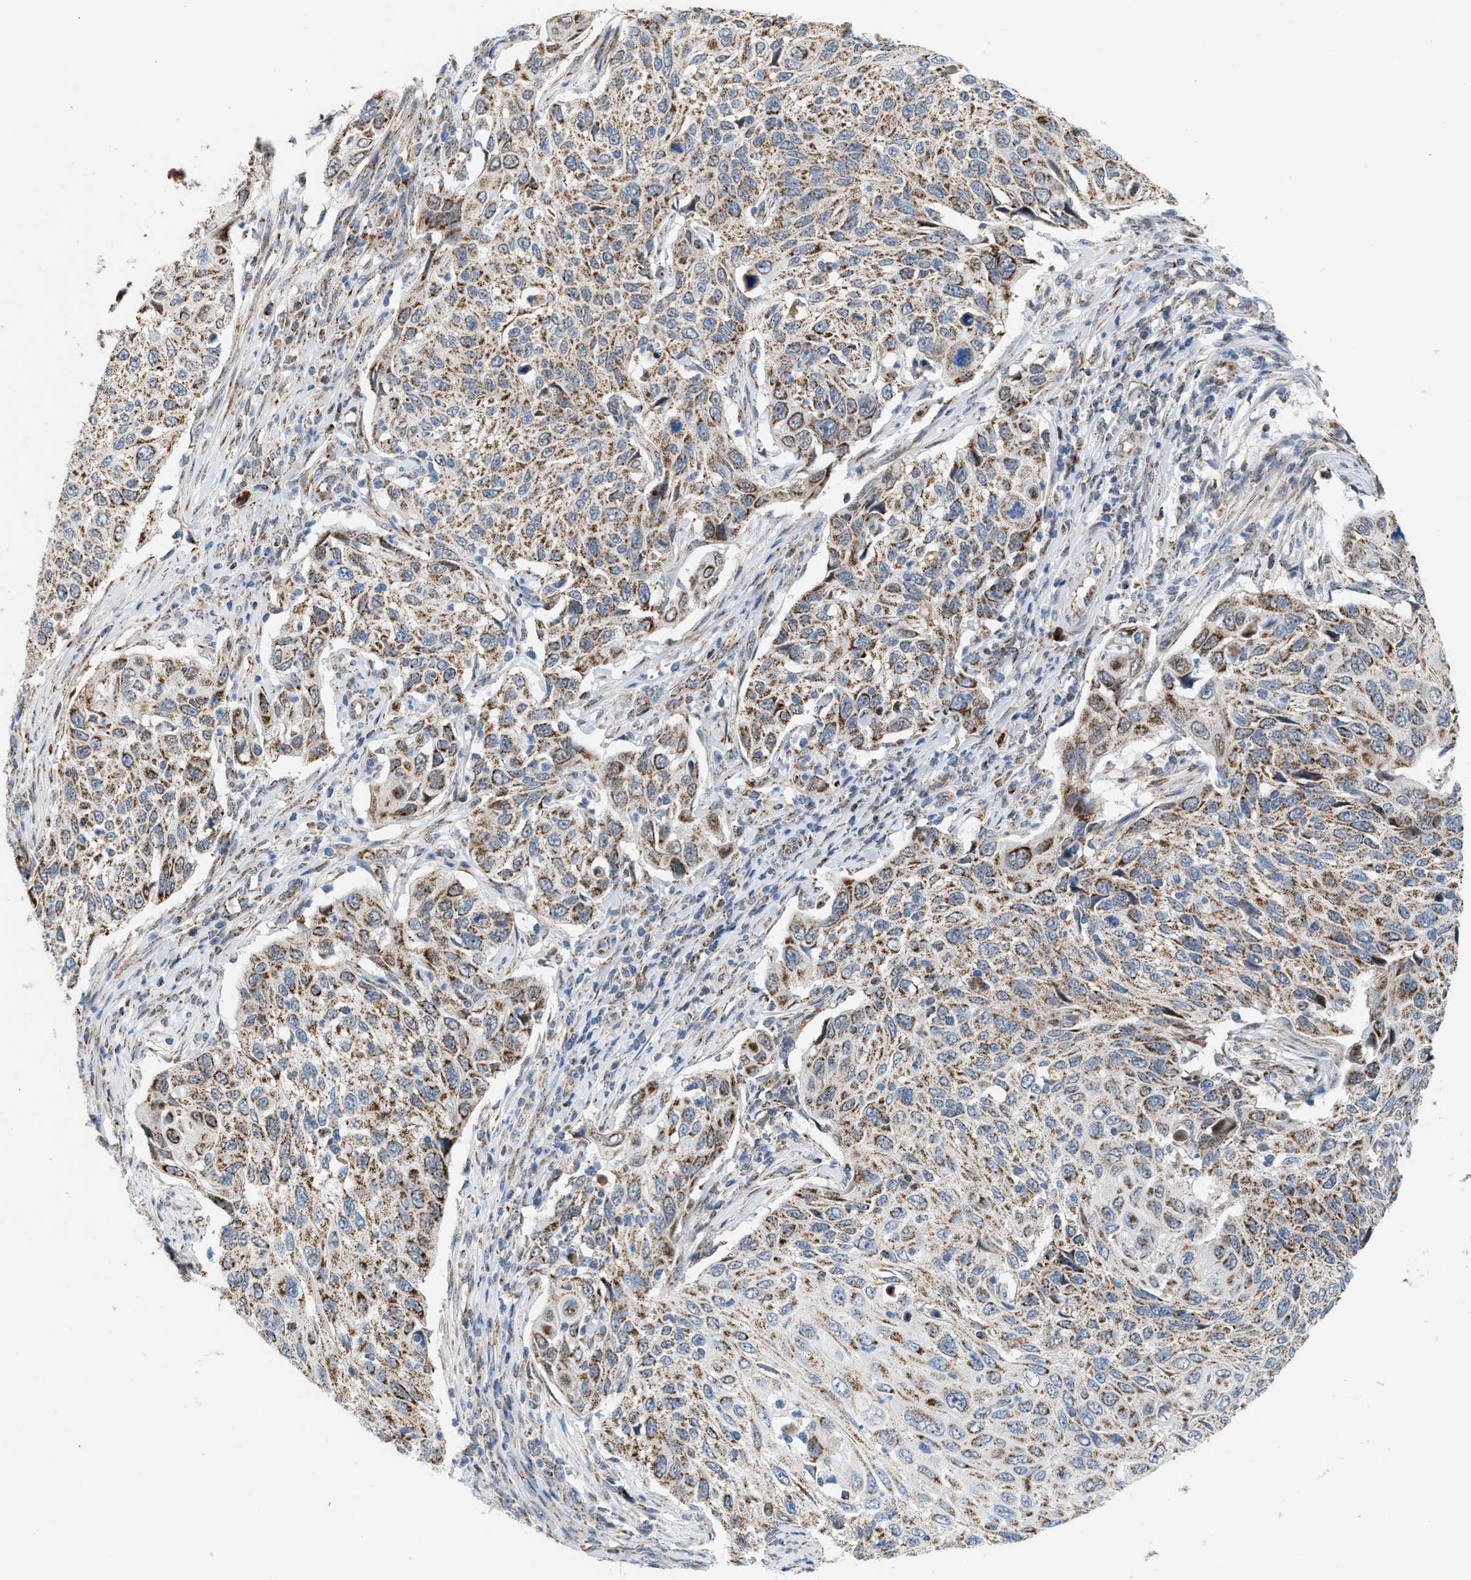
{"staining": {"intensity": "moderate", "quantity": ">75%", "location": "cytoplasmic/membranous"}, "tissue": "cervical cancer", "cell_type": "Tumor cells", "image_type": "cancer", "snomed": [{"axis": "morphology", "description": "Squamous cell carcinoma, NOS"}, {"axis": "topography", "description": "Cervix"}], "caption": "The histopathology image demonstrates a brown stain indicating the presence of a protein in the cytoplasmic/membranous of tumor cells in squamous cell carcinoma (cervical).", "gene": "PMPCA", "patient": {"sex": "female", "age": 70}}